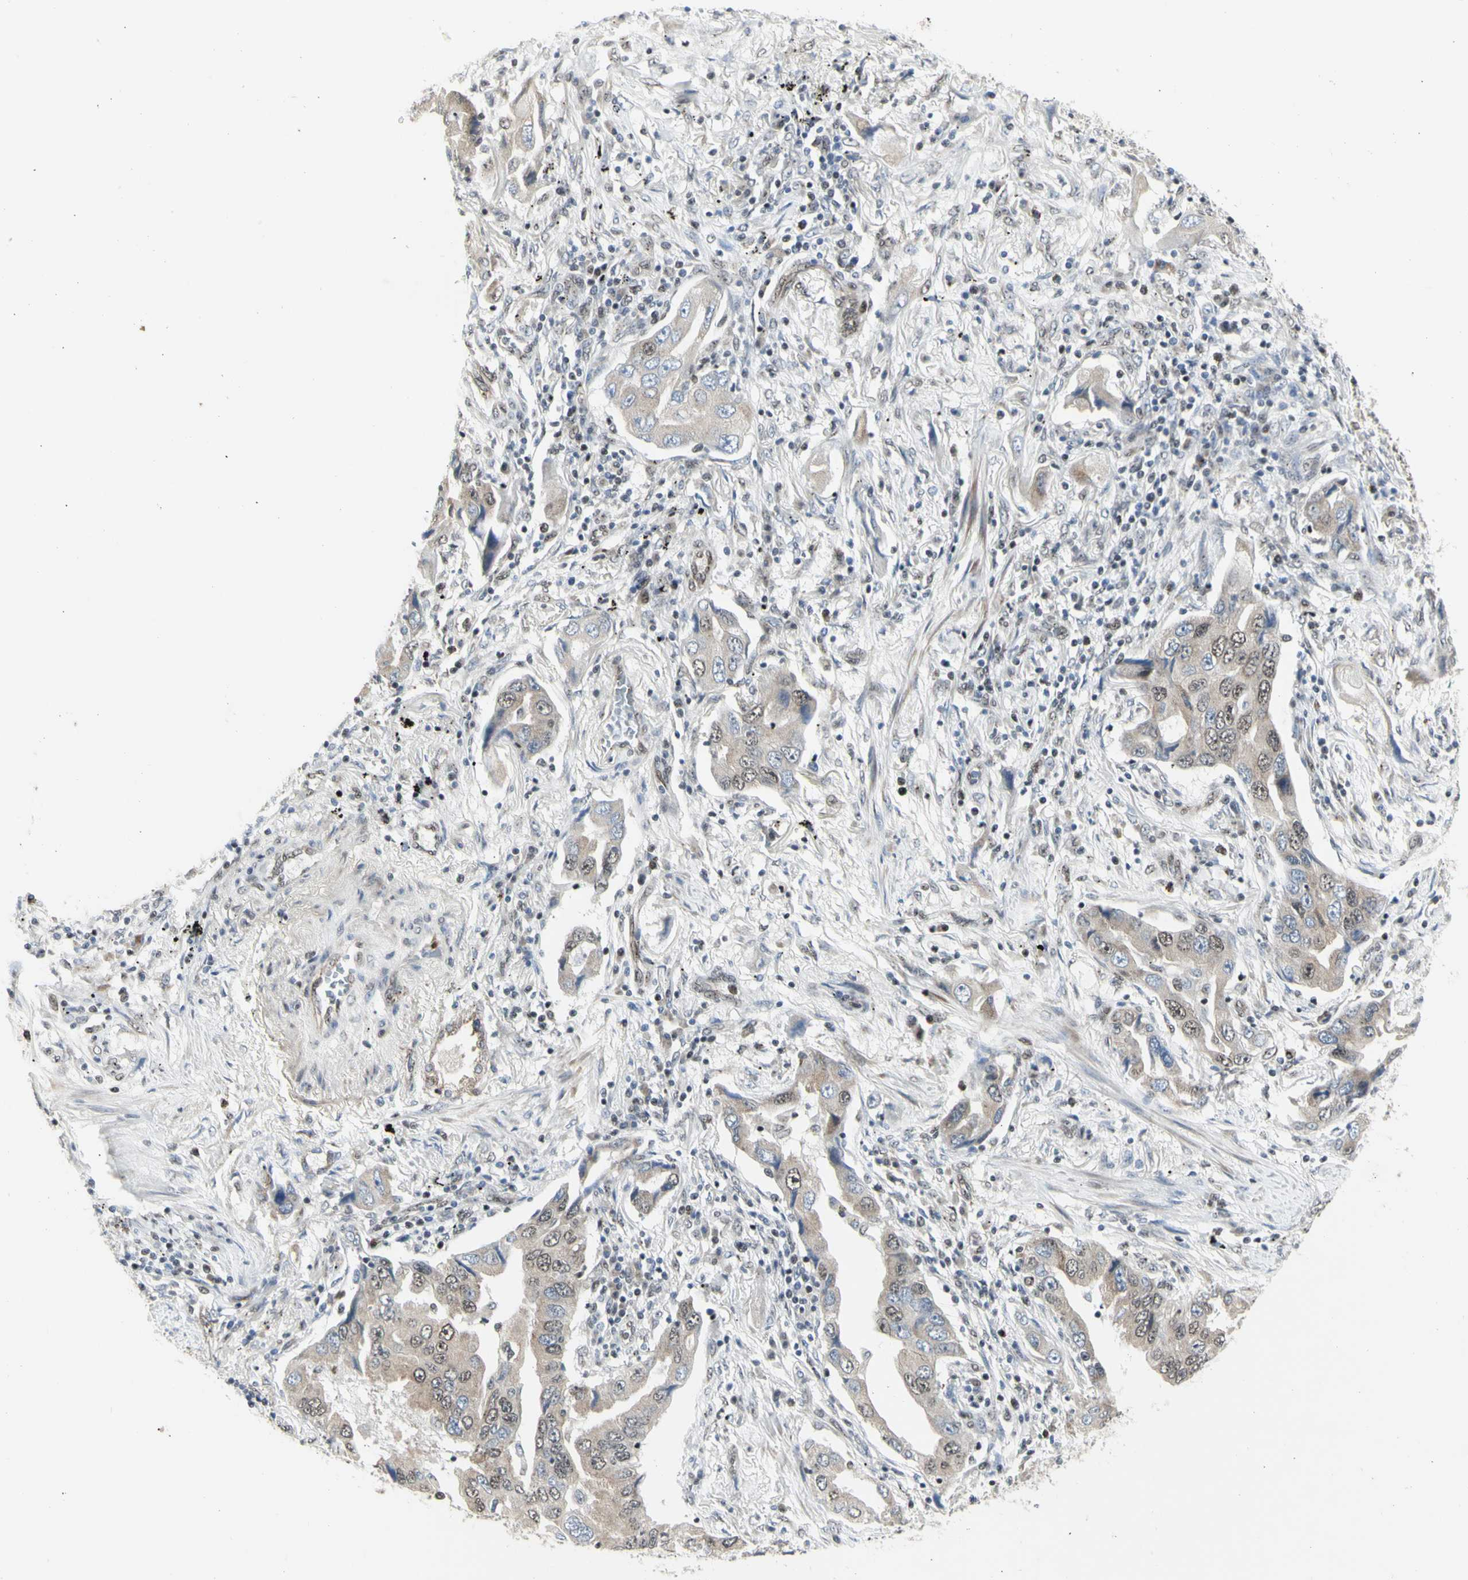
{"staining": {"intensity": "moderate", "quantity": "25%-75%", "location": "cytoplasmic/membranous,nuclear"}, "tissue": "lung cancer", "cell_type": "Tumor cells", "image_type": "cancer", "snomed": [{"axis": "morphology", "description": "Adenocarcinoma, NOS"}, {"axis": "topography", "description": "Lung"}], "caption": "Protein staining by immunohistochemistry demonstrates moderate cytoplasmic/membranous and nuclear positivity in about 25%-75% of tumor cells in lung cancer (adenocarcinoma).", "gene": "DHRS7B", "patient": {"sex": "female", "age": 65}}